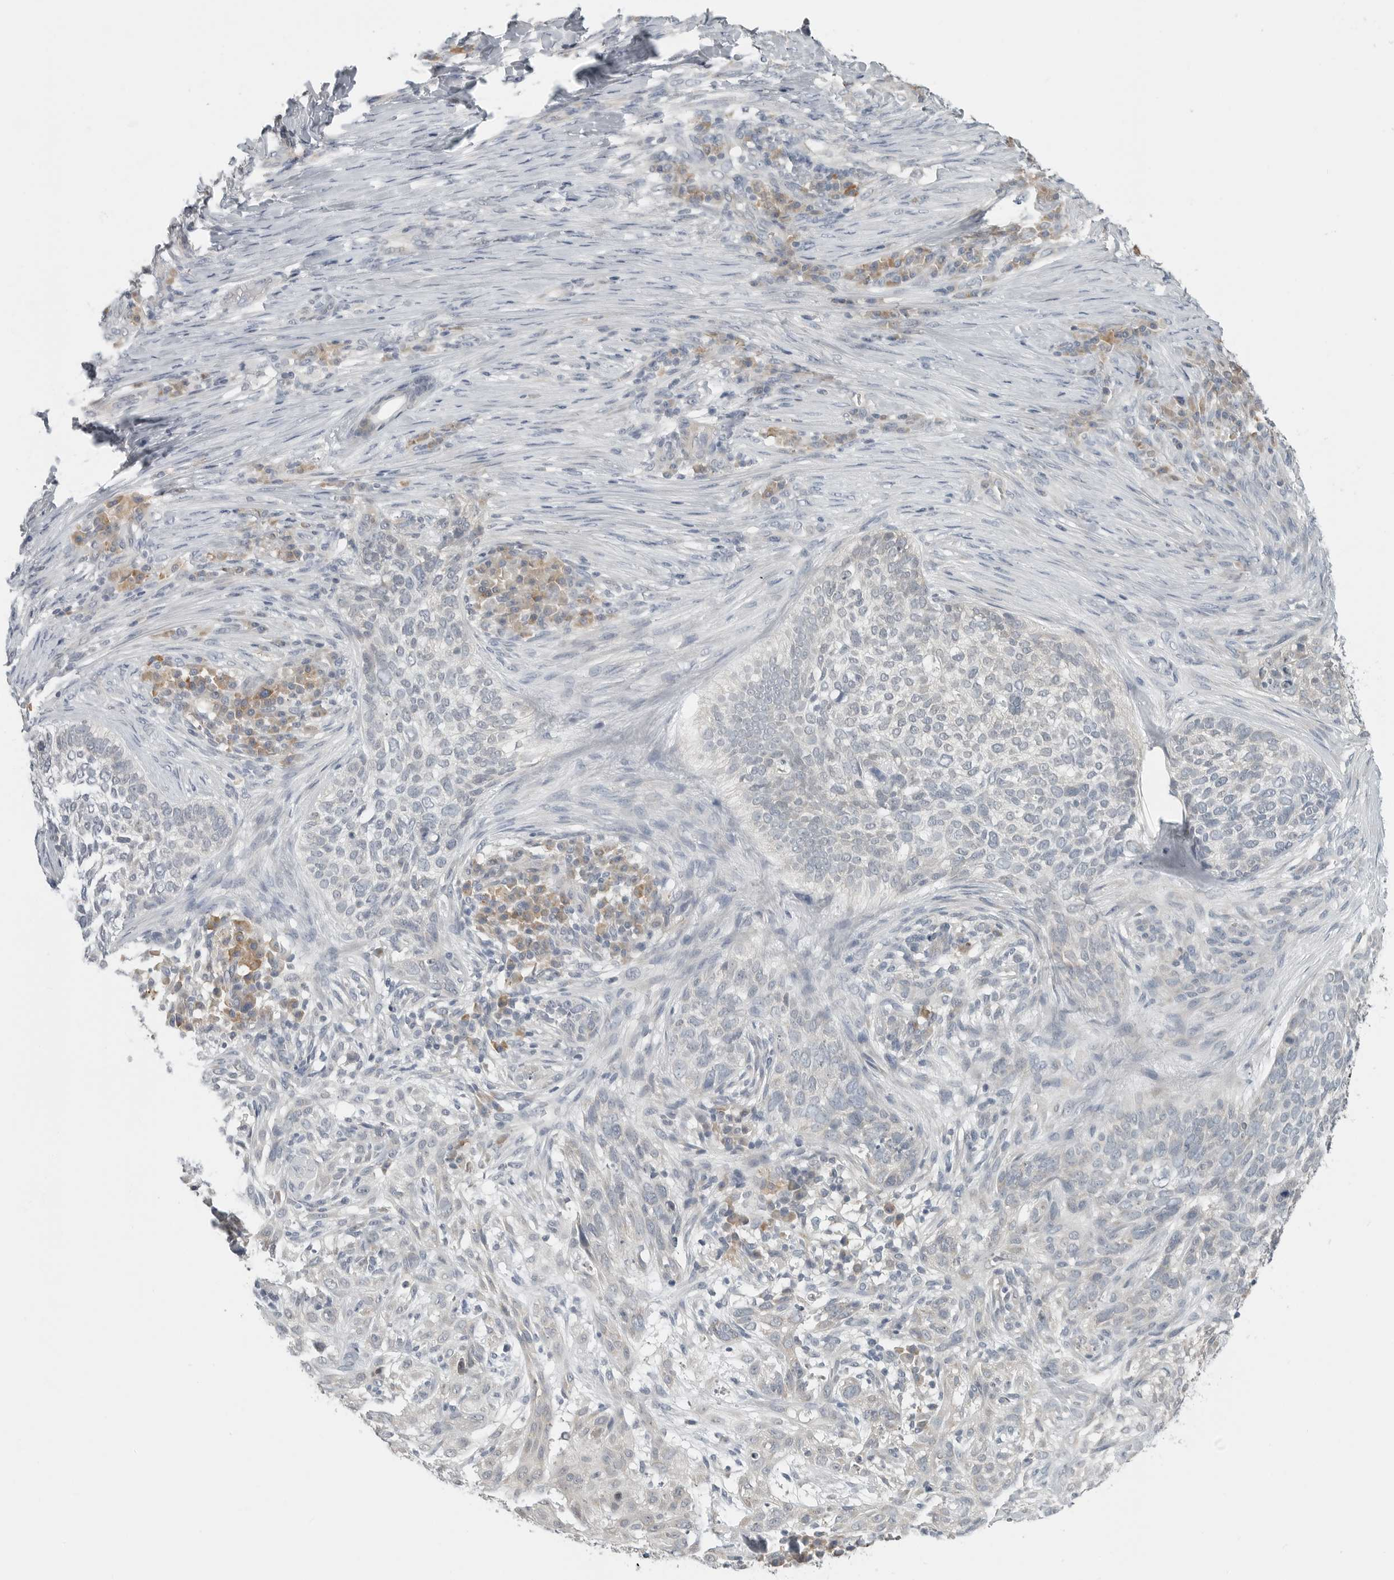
{"staining": {"intensity": "negative", "quantity": "none", "location": "none"}, "tissue": "skin cancer", "cell_type": "Tumor cells", "image_type": "cancer", "snomed": [{"axis": "morphology", "description": "Basal cell carcinoma"}, {"axis": "topography", "description": "Skin"}], "caption": "DAB immunohistochemical staining of human skin basal cell carcinoma demonstrates no significant expression in tumor cells.", "gene": "IL12RB2", "patient": {"sex": "female", "age": 64}}